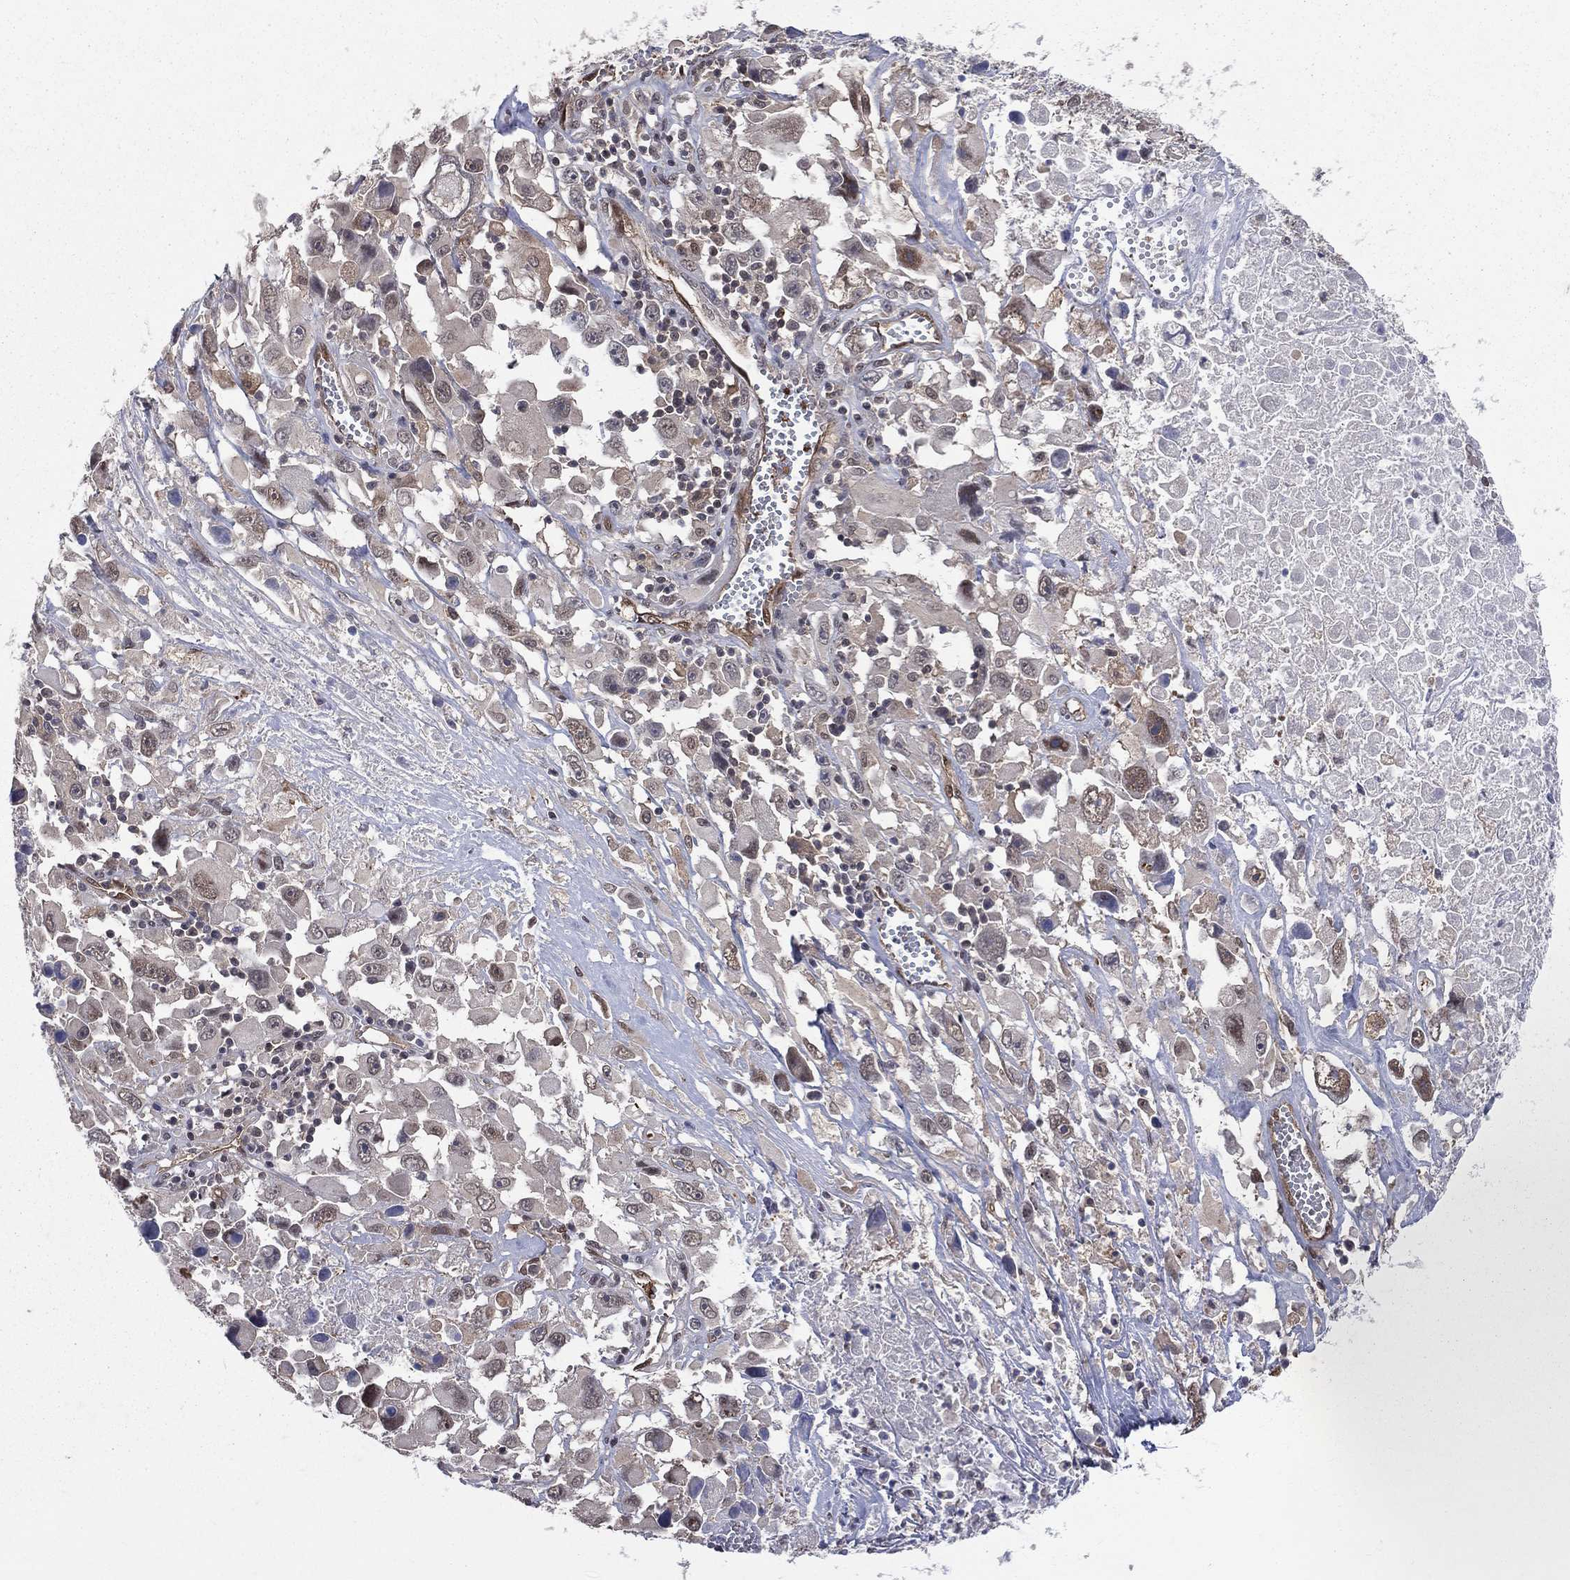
{"staining": {"intensity": "weak", "quantity": "<25%", "location": "cytoplasmic/membranous"}, "tissue": "melanoma", "cell_type": "Tumor cells", "image_type": "cancer", "snomed": [{"axis": "morphology", "description": "Malignant melanoma, Metastatic site"}, {"axis": "topography", "description": "Soft tissue"}], "caption": "Tumor cells show no significant expression in melanoma. (Brightfield microscopy of DAB (3,3'-diaminobenzidine) immunohistochemistry at high magnification).", "gene": "GMPR2", "patient": {"sex": "male", "age": 50}}